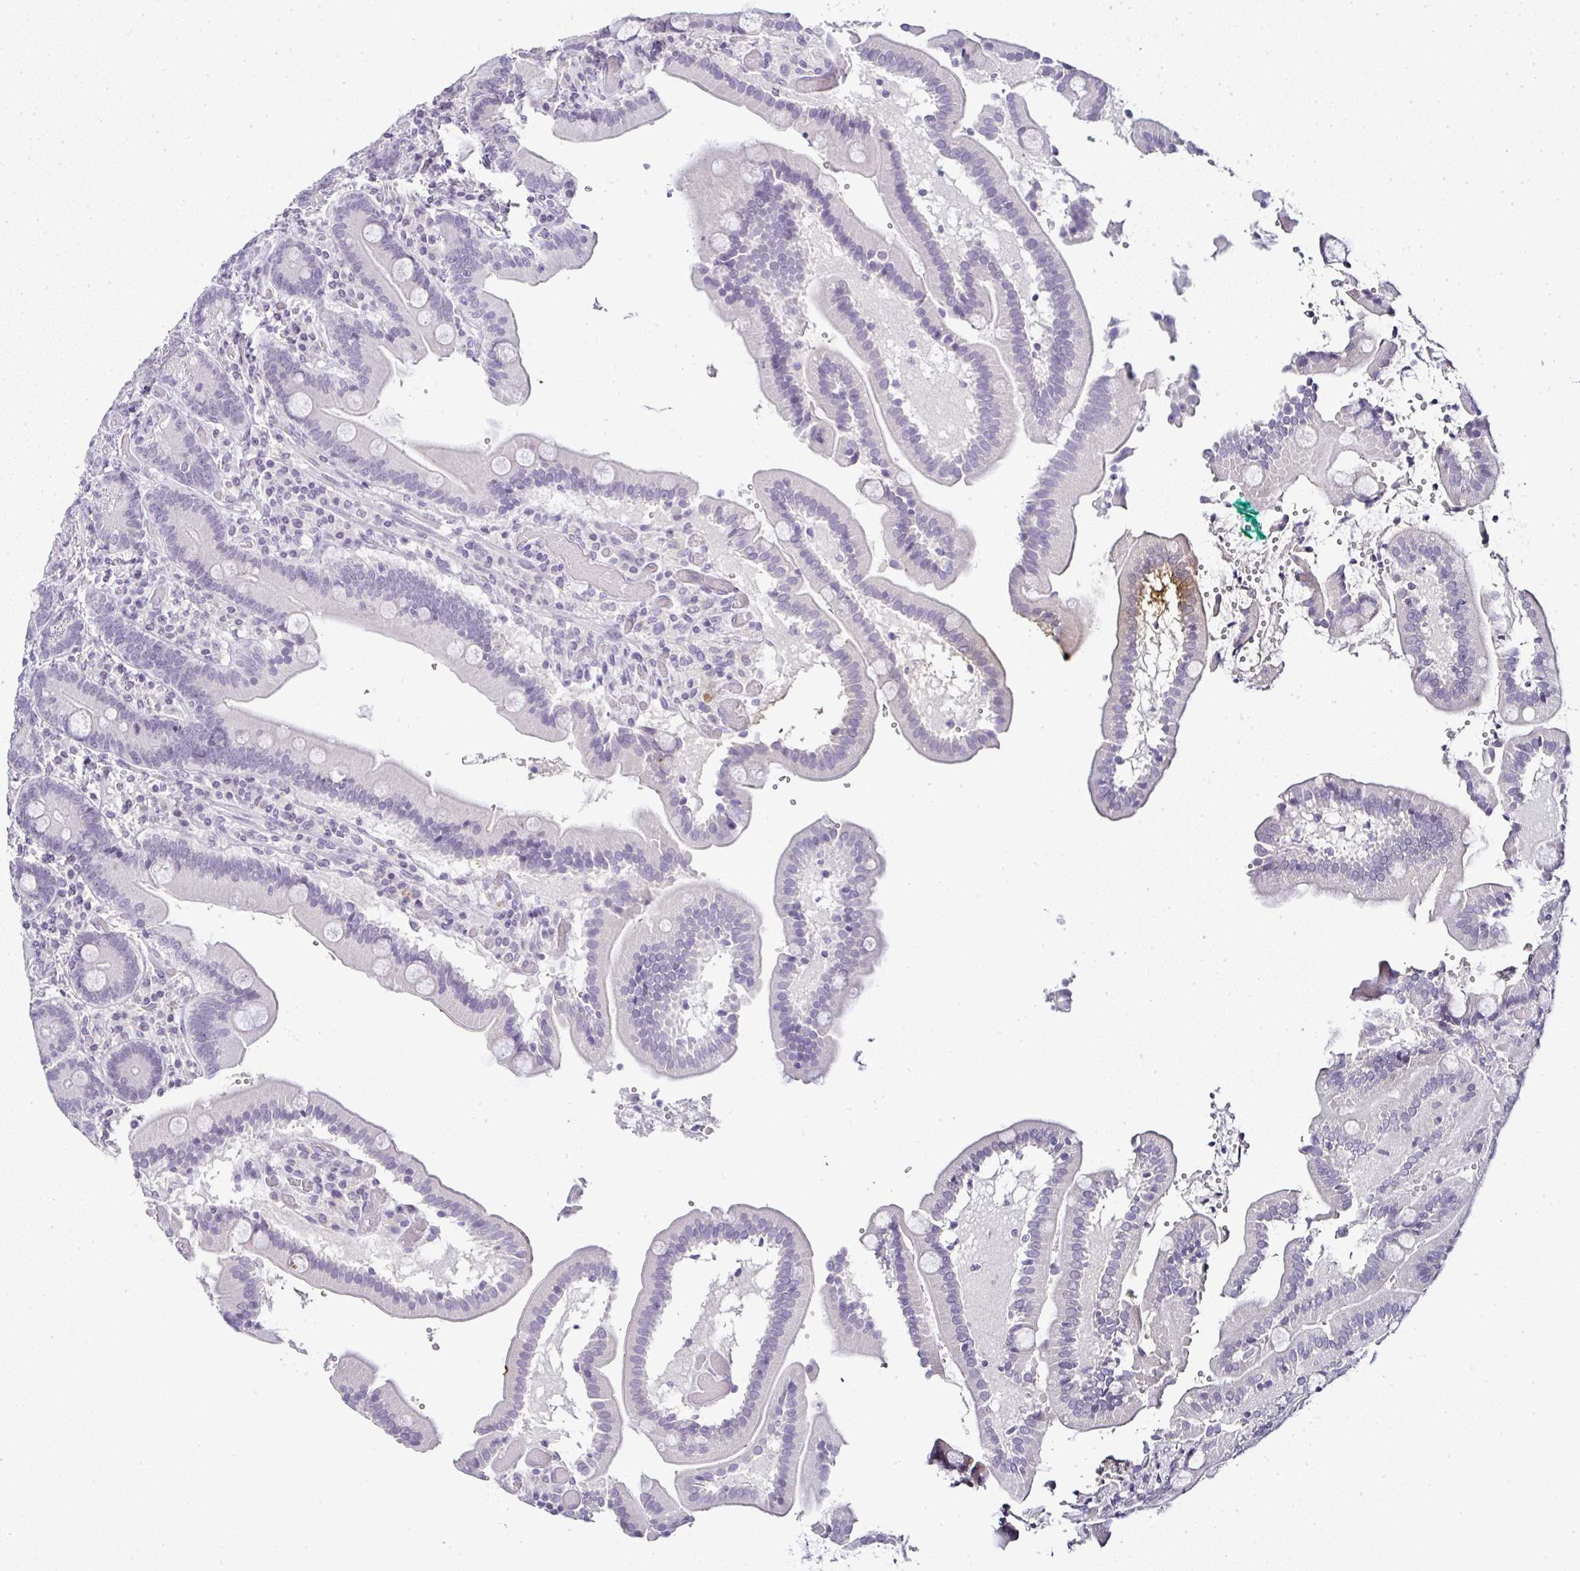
{"staining": {"intensity": "negative", "quantity": "none", "location": "none"}, "tissue": "duodenum", "cell_type": "Glandular cells", "image_type": "normal", "snomed": [{"axis": "morphology", "description": "Normal tissue, NOS"}, {"axis": "topography", "description": "Duodenum"}], "caption": "IHC photomicrograph of benign duodenum: duodenum stained with DAB demonstrates no significant protein staining in glandular cells. The staining was performed using DAB (3,3'-diaminobenzidine) to visualize the protein expression in brown, while the nuclei were stained in blue with hematoxylin (Magnification: 20x).", "gene": "SERPINB3", "patient": {"sex": "female", "age": 62}}